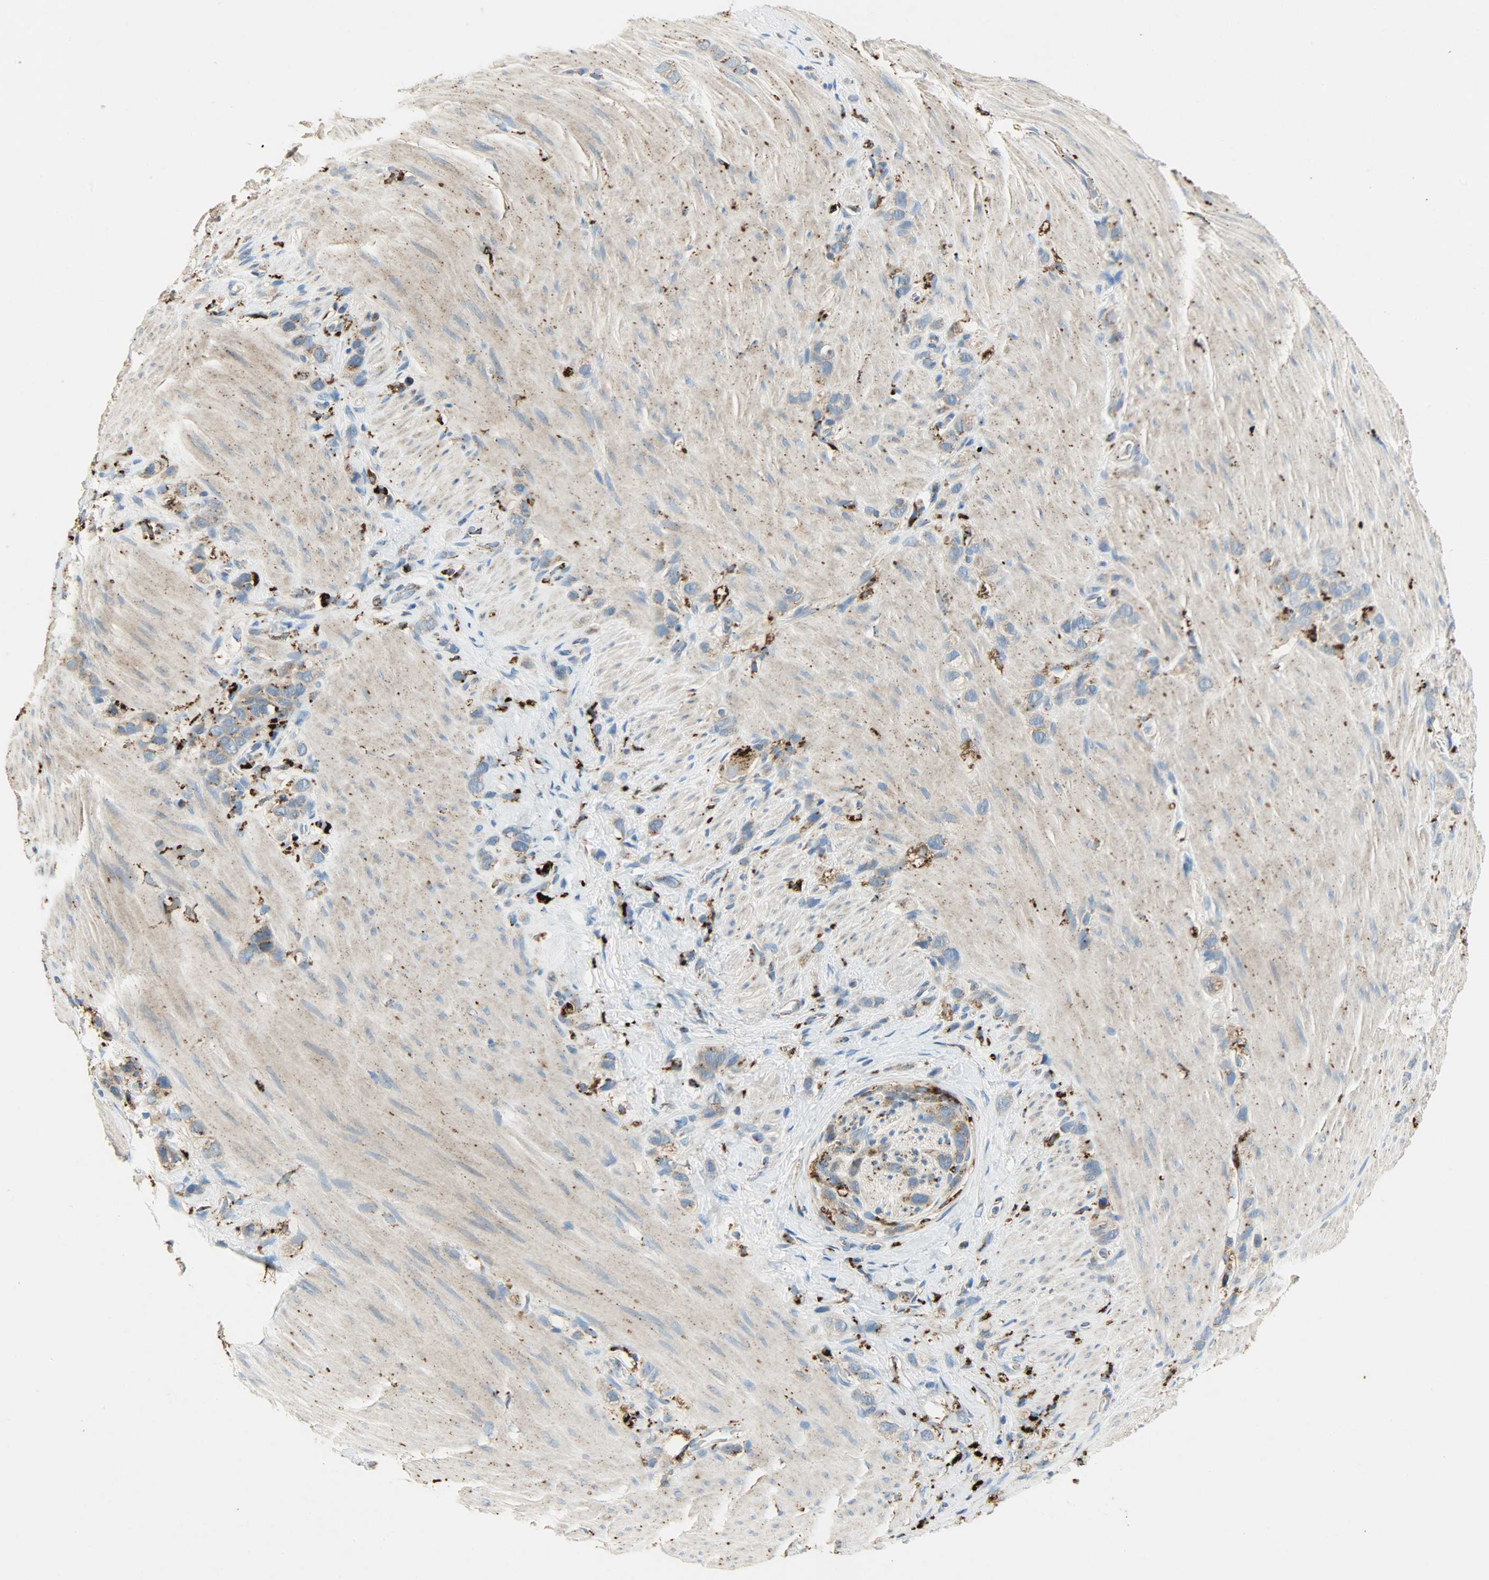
{"staining": {"intensity": "moderate", "quantity": "25%-75%", "location": "cytoplasmic/membranous"}, "tissue": "stomach cancer", "cell_type": "Tumor cells", "image_type": "cancer", "snomed": [{"axis": "morphology", "description": "Normal tissue, NOS"}, {"axis": "morphology", "description": "Adenocarcinoma, NOS"}, {"axis": "morphology", "description": "Adenocarcinoma, High grade"}, {"axis": "topography", "description": "Stomach, upper"}, {"axis": "topography", "description": "Stomach"}], "caption": "This micrograph exhibits immunohistochemistry (IHC) staining of high-grade adenocarcinoma (stomach), with medium moderate cytoplasmic/membranous positivity in about 25%-75% of tumor cells.", "gene": "ASAH1", "patient": {"sex": "female", "age": 65}}